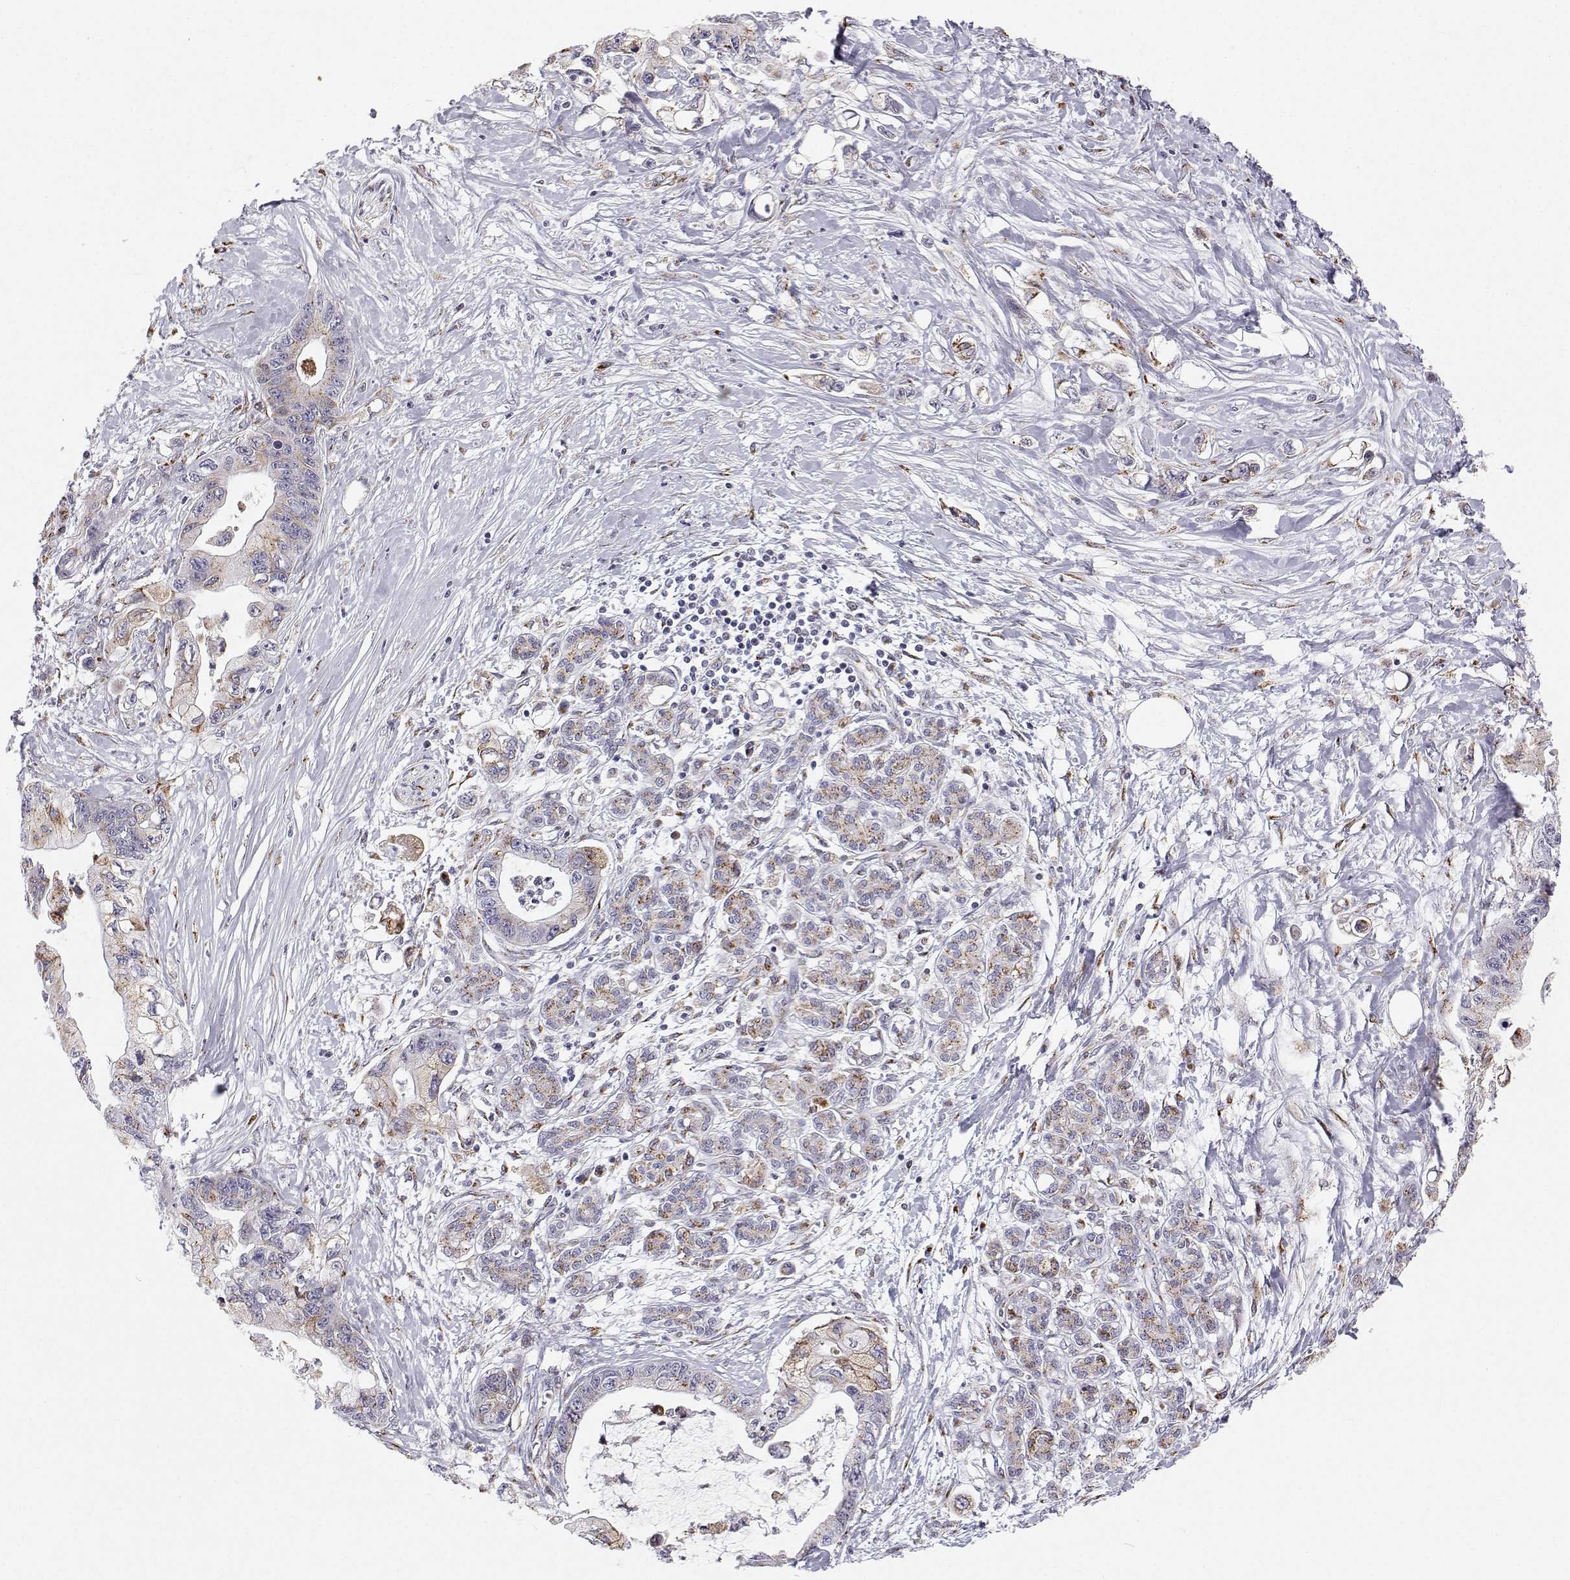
{"staining": {"intensity": "moderate", "quantity": "<25%", "location": "cytoplasmic/membranous"}, "tissue": "pancreatic cancer", "cell_type": "Tumor cells", "image_type": "cancer", "snomed": [{"axis": "morphology", "description": "Adenocarcinoma, NOS"}, {"axis": "topography", "description": "Pancreas"}], "caption": "There is low levels of moderate cytoplasmic/membranous staining in tumor cells of pancreatic cancer, as demonstrated by immunohistochemical staining (brown color).", "gene": "STARD13", "patient": {"sex": "male", "age": 61}}